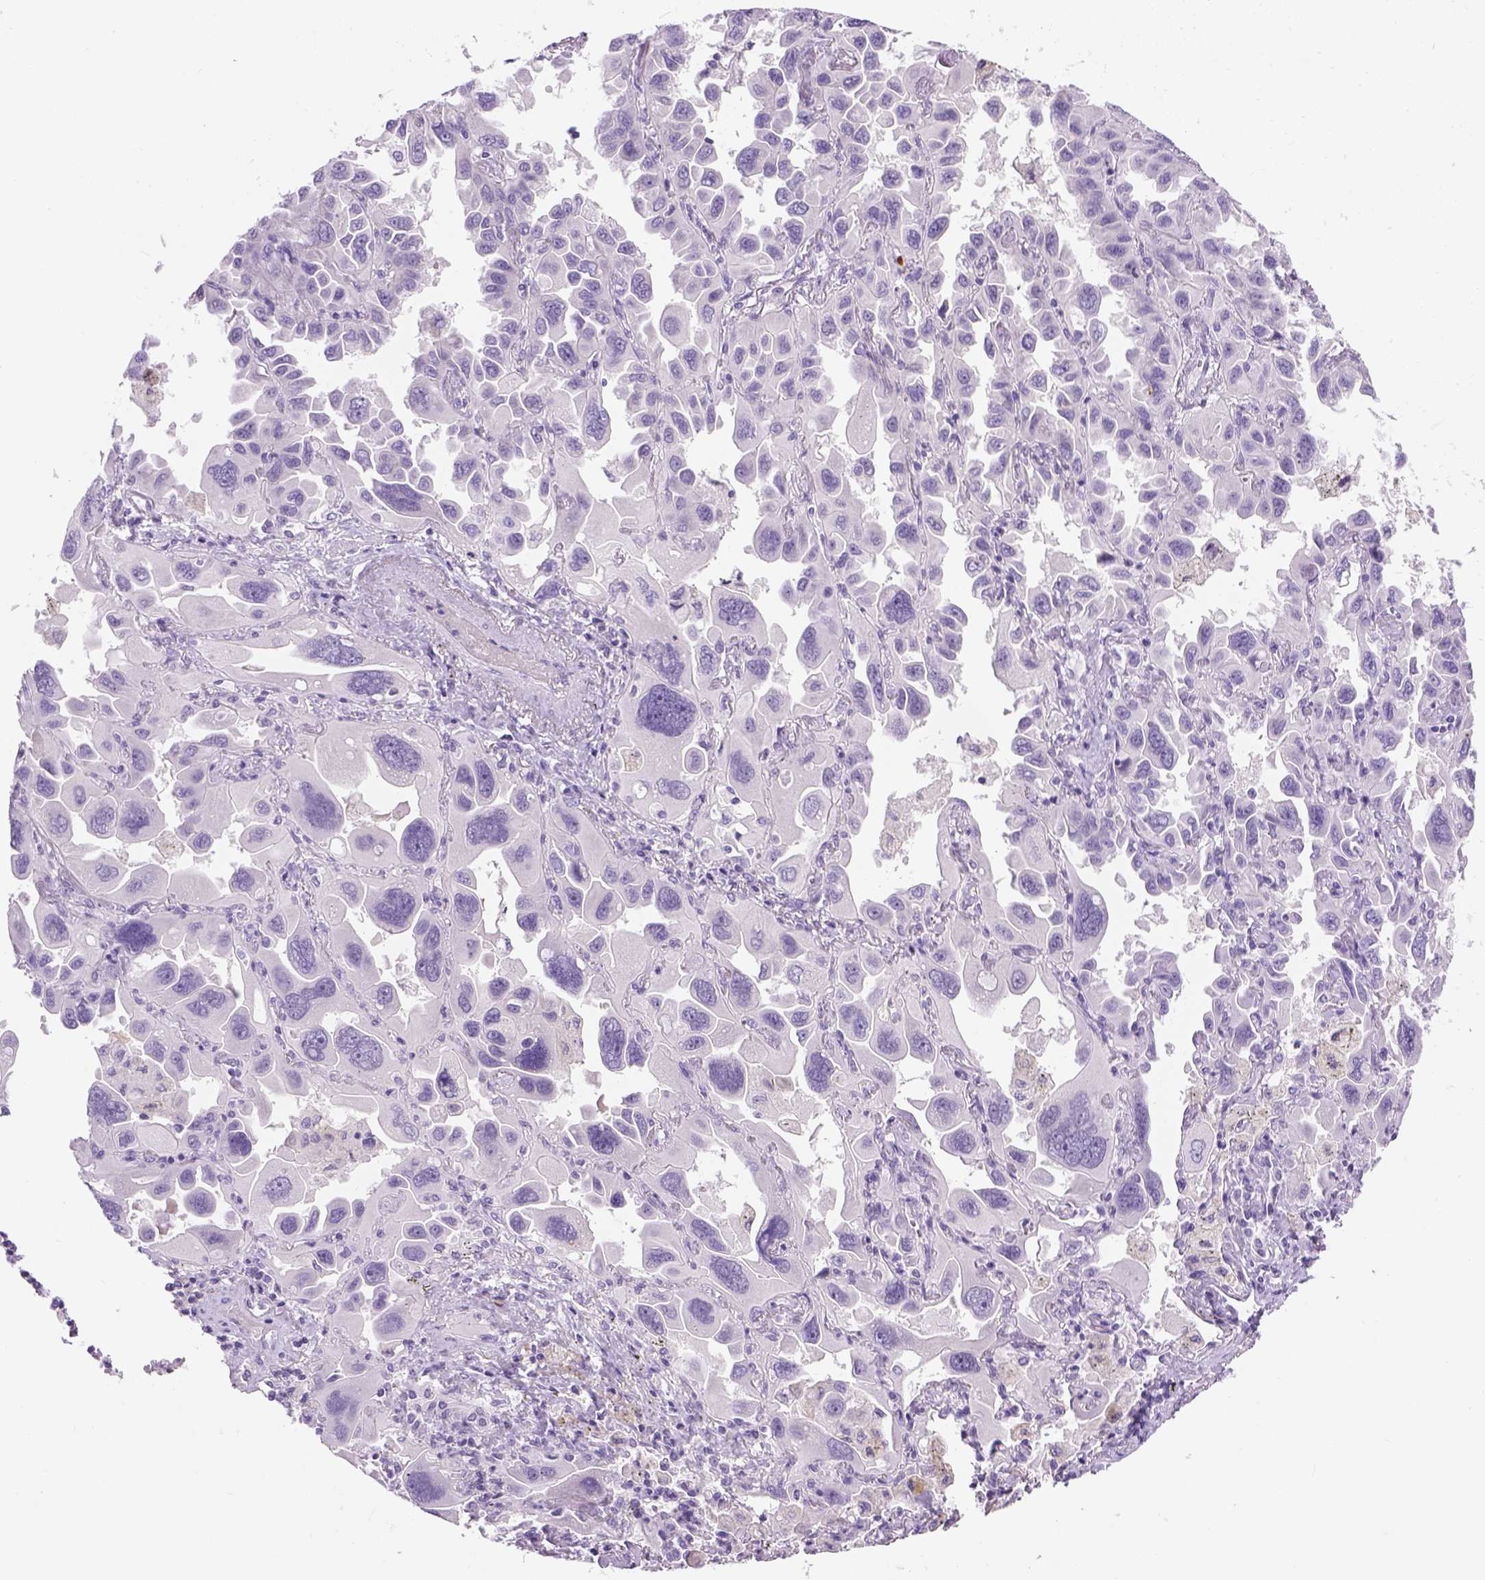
{"staining": {"intensity": "negative", "quantity": "none", "location": "none"}, "tissue": "lung cancer", "cell_type": "Tumor cells", "image_type": "cancer", "snomed": [{"axis": "morphology", "description": "Adenocarcinoma, NOS"}, {"axis": "topography", "description": "Lung"}], "caption": "This image is of adenocarcinoma (lung) stained with immunohistochemistry to label a protein in brown with the nuclei are counter-stained blue. There is no expression in tumor cells.", "gene": "TMEM38A", "patient": {"sex": "male", "age": 64}}